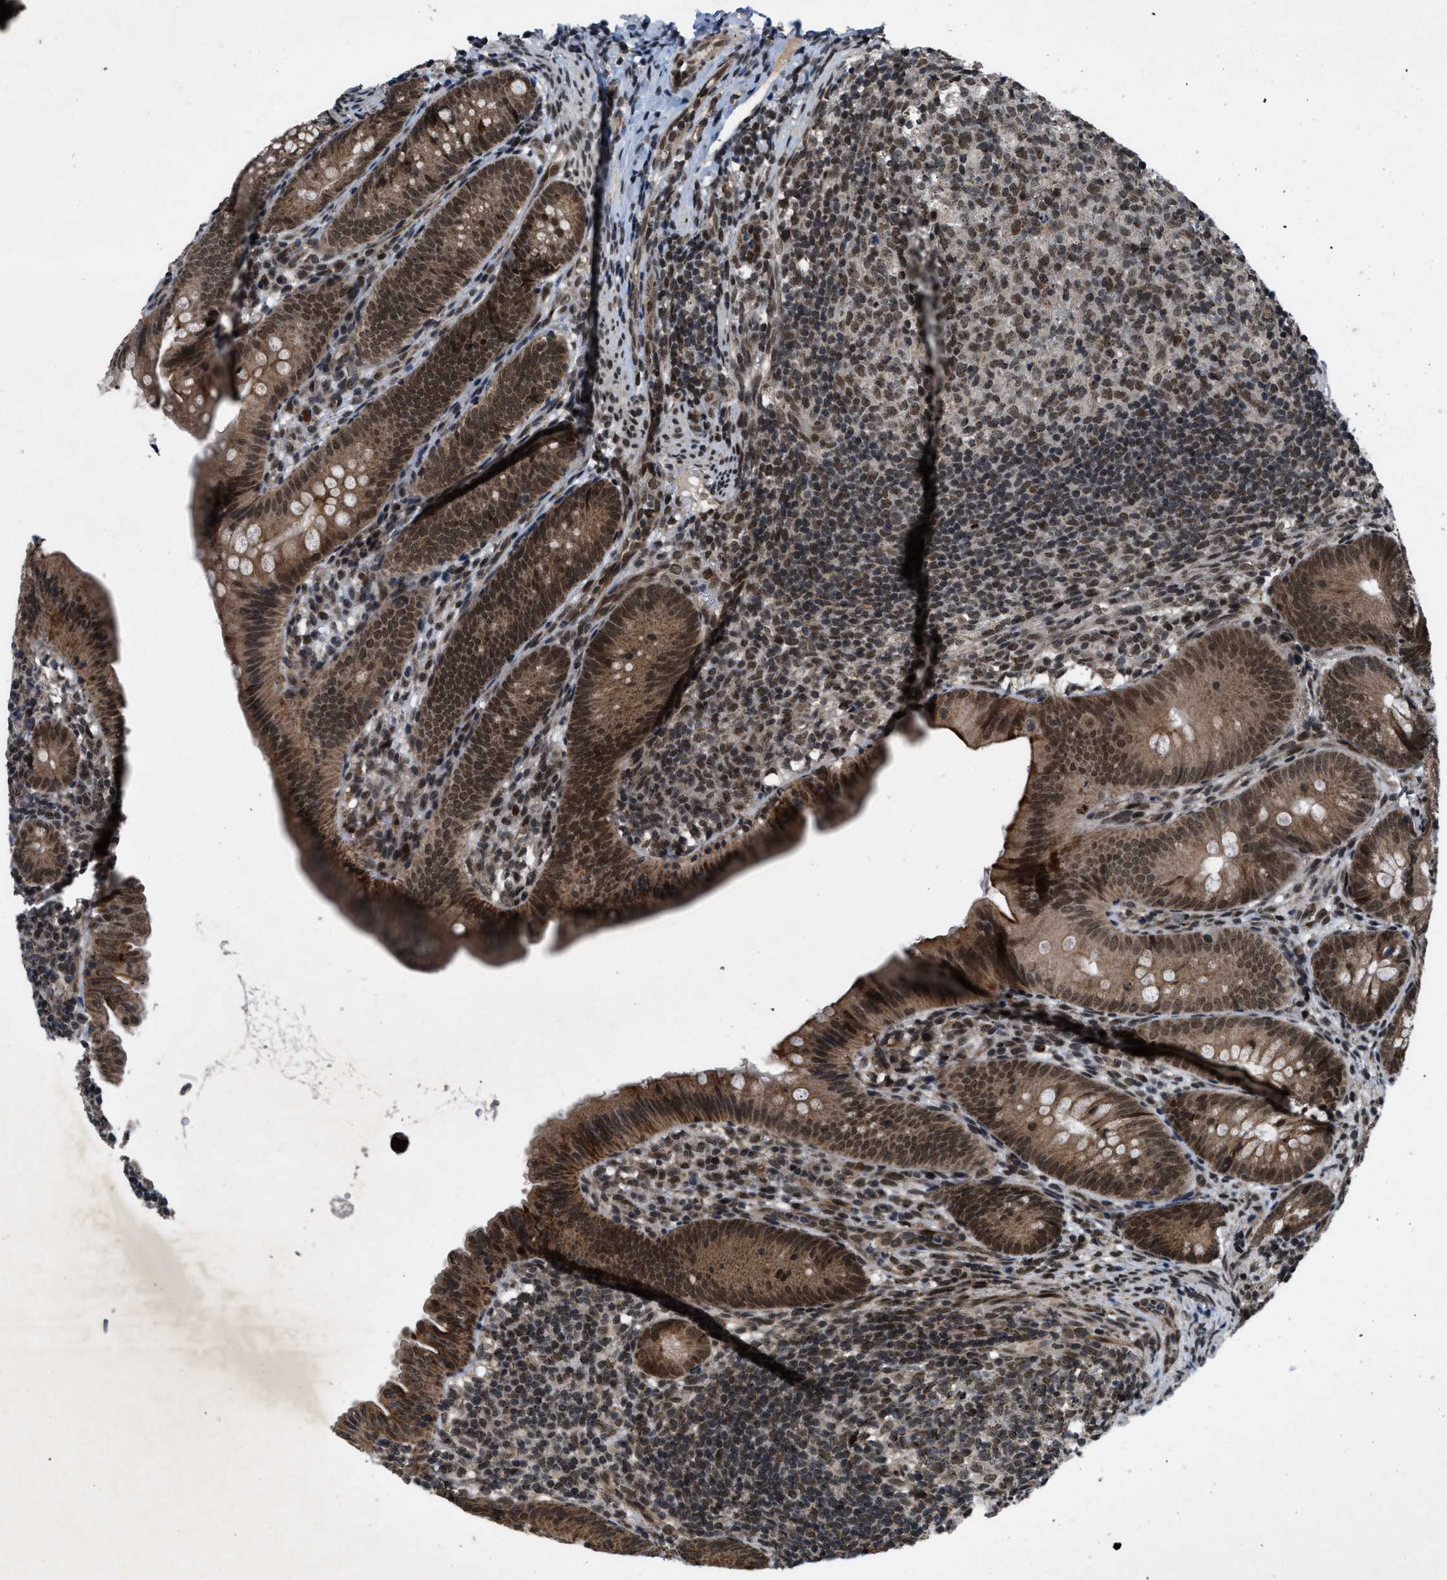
{"staining": {"intensity": "strong", "quantity": ">75%", "location": "cytoplasmic/membranous,nuclear"}, "tissue": "appendix", "cell_type": "Glandular cells", "image_type": "normal", "snomed": [{"axis": "morphology", "description": "Normal tissue, NOS"}, {"axis": "topography", "description": "Appendix"}], "caption": "Protein expression analysis of normal appendix shows strong cytoplasmic/membranous,nuclear positivity in approximately >75% of glandular cells. The staining was performed using DAB (3,3'-diaminobenzidine) to visualize the protein expression in brown, while the nuclei were stained in blue with hematoxylin (Magnification: 20x).", "gene": "ZNHIT1", "patient": {"sex": "male", "age": 1}}